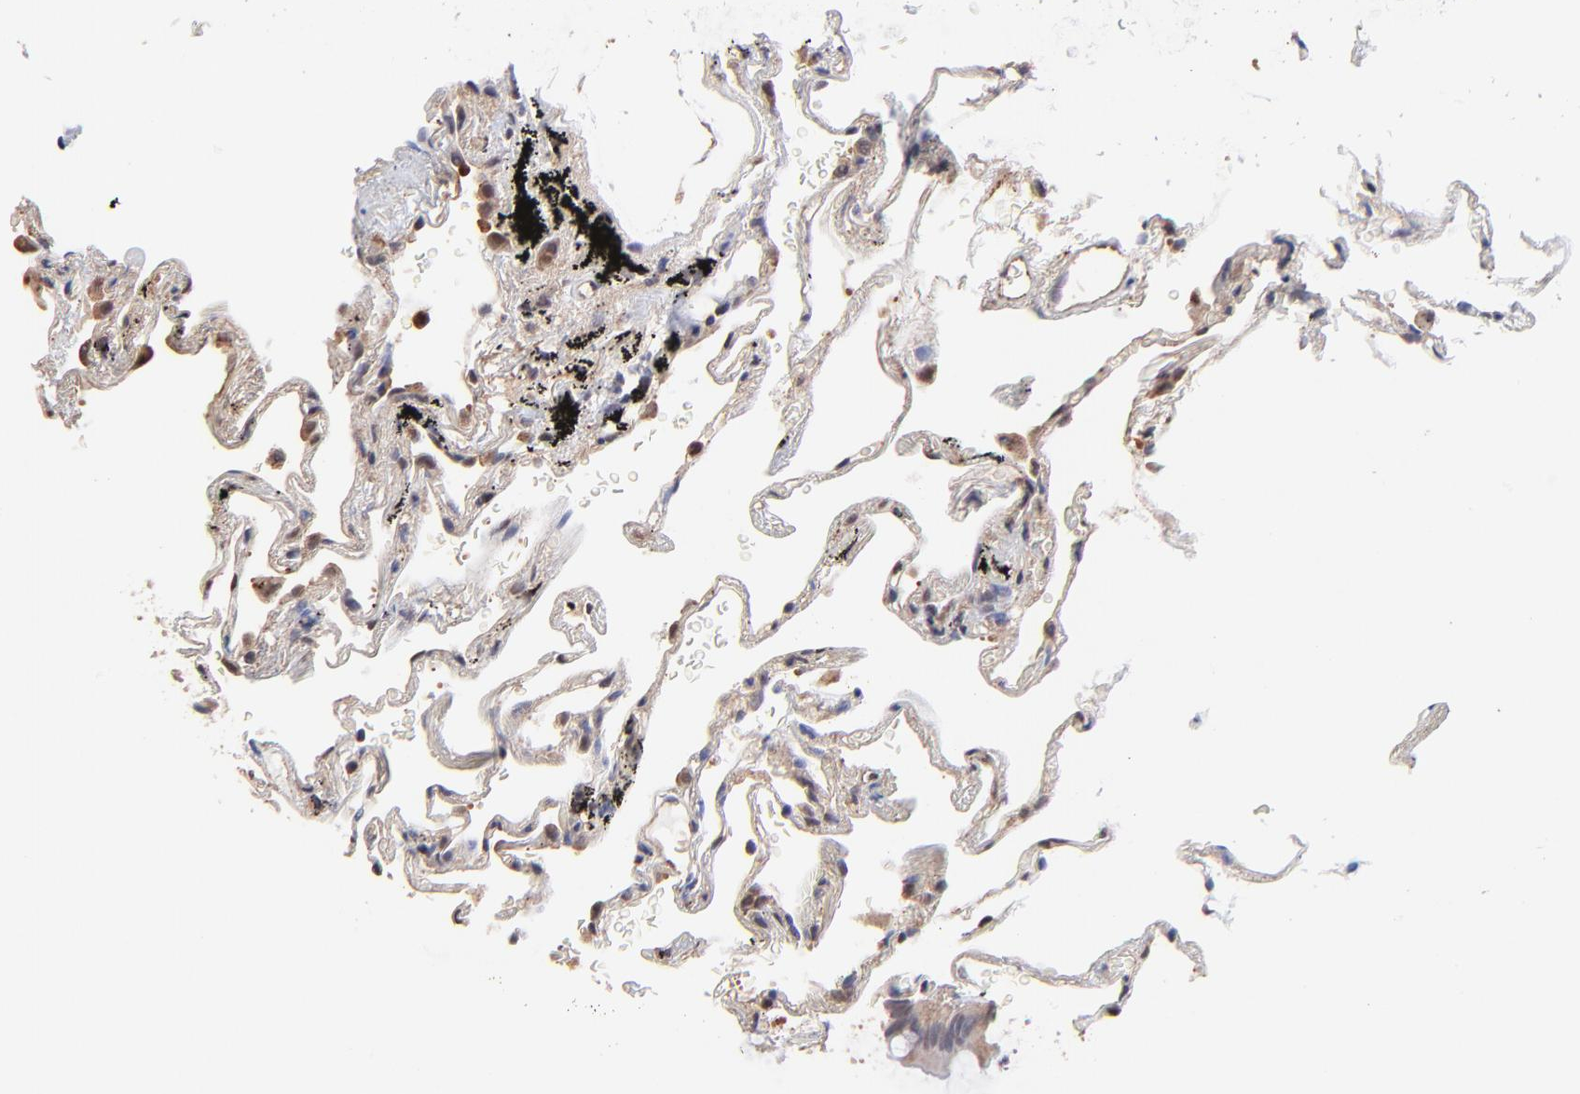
{"staining": {"intensity": "moderate", "quantity": ">75%", "location": "cytoplasmic/membranous"}, "tissue": "lung", "cell_type": "Alveolar cells", "image_type": "normal", "snomed": [{"axis": "morphology", "description": "Normal tissue, NOS"}, {"axis": "morphology", "description": "Inflammation, NOS"}, {"axis": "topography", "description": "Lung"}], "caption": "Immunohistochemical staining of normal human lung shows >75% levels of moderate cytoplasmic/membranous protein staining in approximately >75% of alveolar cells. (brown staining indicates protein expression, while blue staining denotes nuclei).", "gene": "PSMA6", "patient": {"sex": "male", "age": 69}}